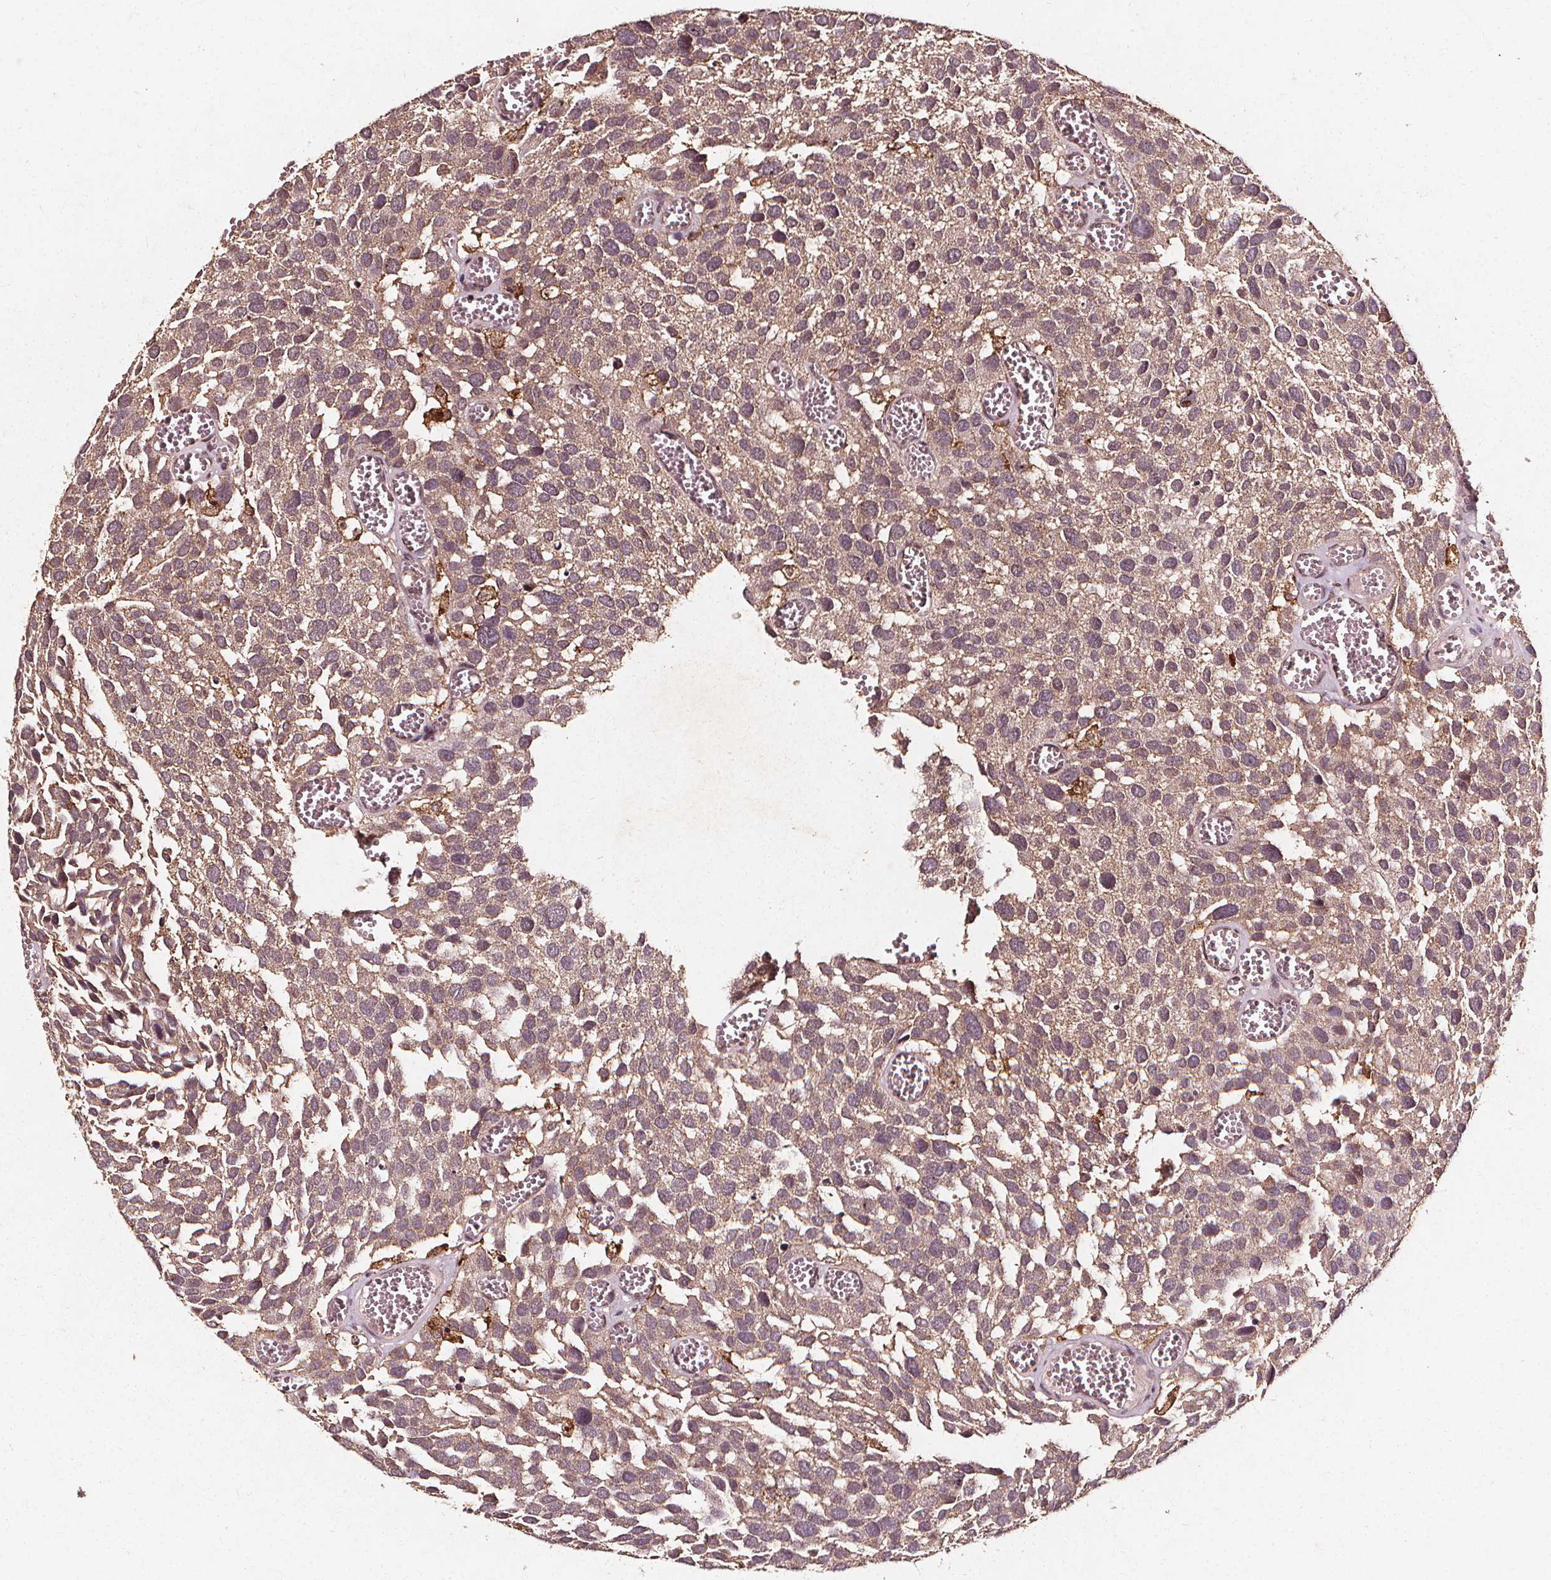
{"staining": {"intensity": "moderate", "quantity": "25%-75%", "location": "cytoplasmic/membranous,nuclear"}, "tissue": "urothelial cancer", "cell_type": "Tumor cells", "image_type": "cancer", "snomed": [{"axis": "morphology", "description": "Urothelial carcinoma, Low grade"}, {"axis": "topography", "description": "Urinary bladder"}], "caption": "An IHC photomicrograph of tumor tissue is shown. Protein staining in brown shows moderate cytoplasmic/membranous and nuclear positivity in low-grade urothelial carcinoma within tumor cells.", "gene": "ABCA1", "patient": {"sex": "female", "age": 69}}